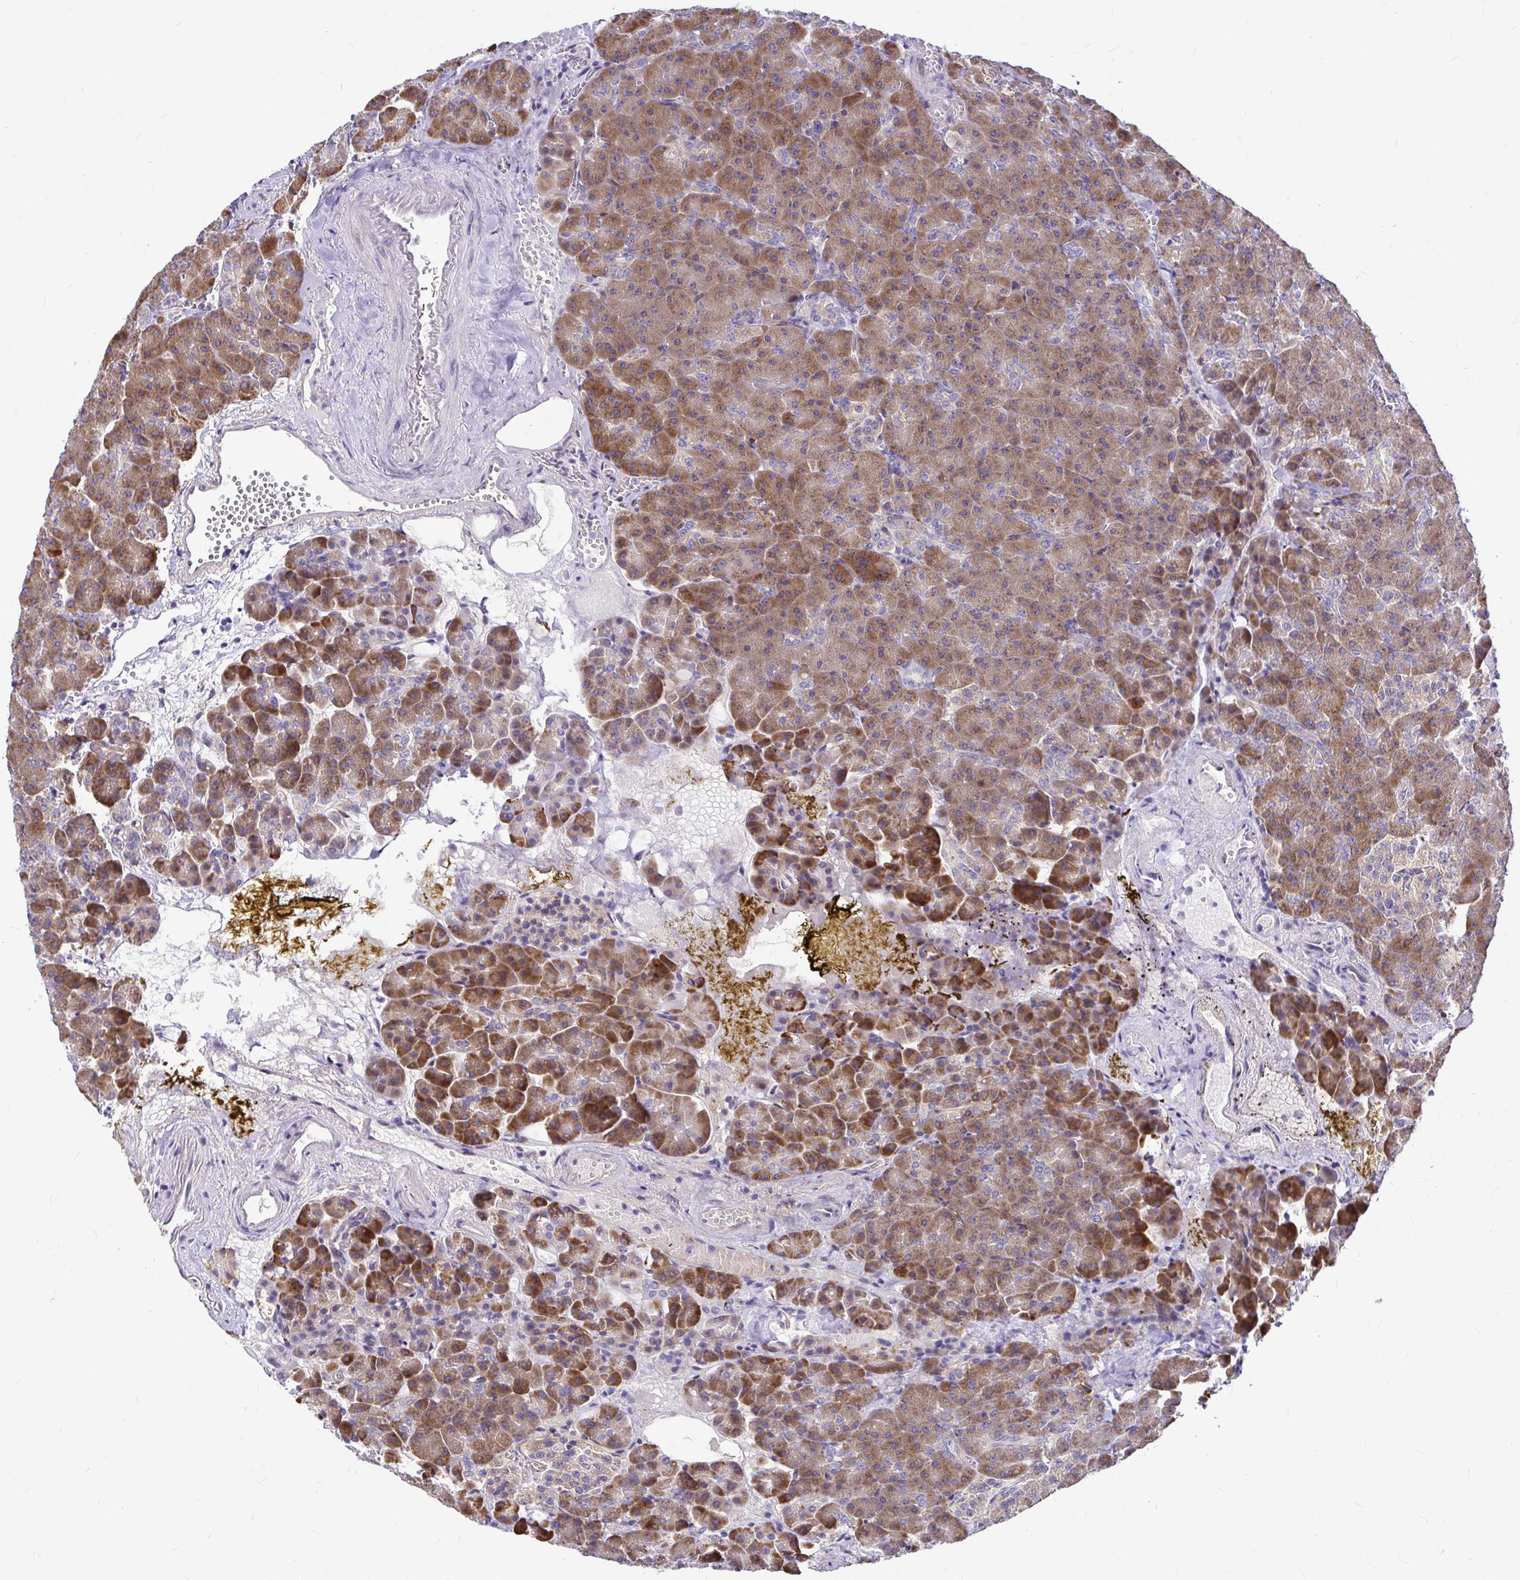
{"staining": {"intensity": "moderate", "quantity": ">75%", "location": "cytoplasmic/membranous"}, "tissue": "pancreas", "cell_type": "Exocrine glandular cells", "image_type": "normal", "snomed": [{"axis": "morphology", "description": "Normal tissue, NOS"}, {"axis": "topography", "description": "Pancreas"}], "caption": "Exocrine glandular cells show medium levels of moderate cytoplasmic/membranous staining in approximately >75% of cells in unremarkable pancreas.", "gene": "GABBR2", "patient": {"sex": "female", "age": 74}}